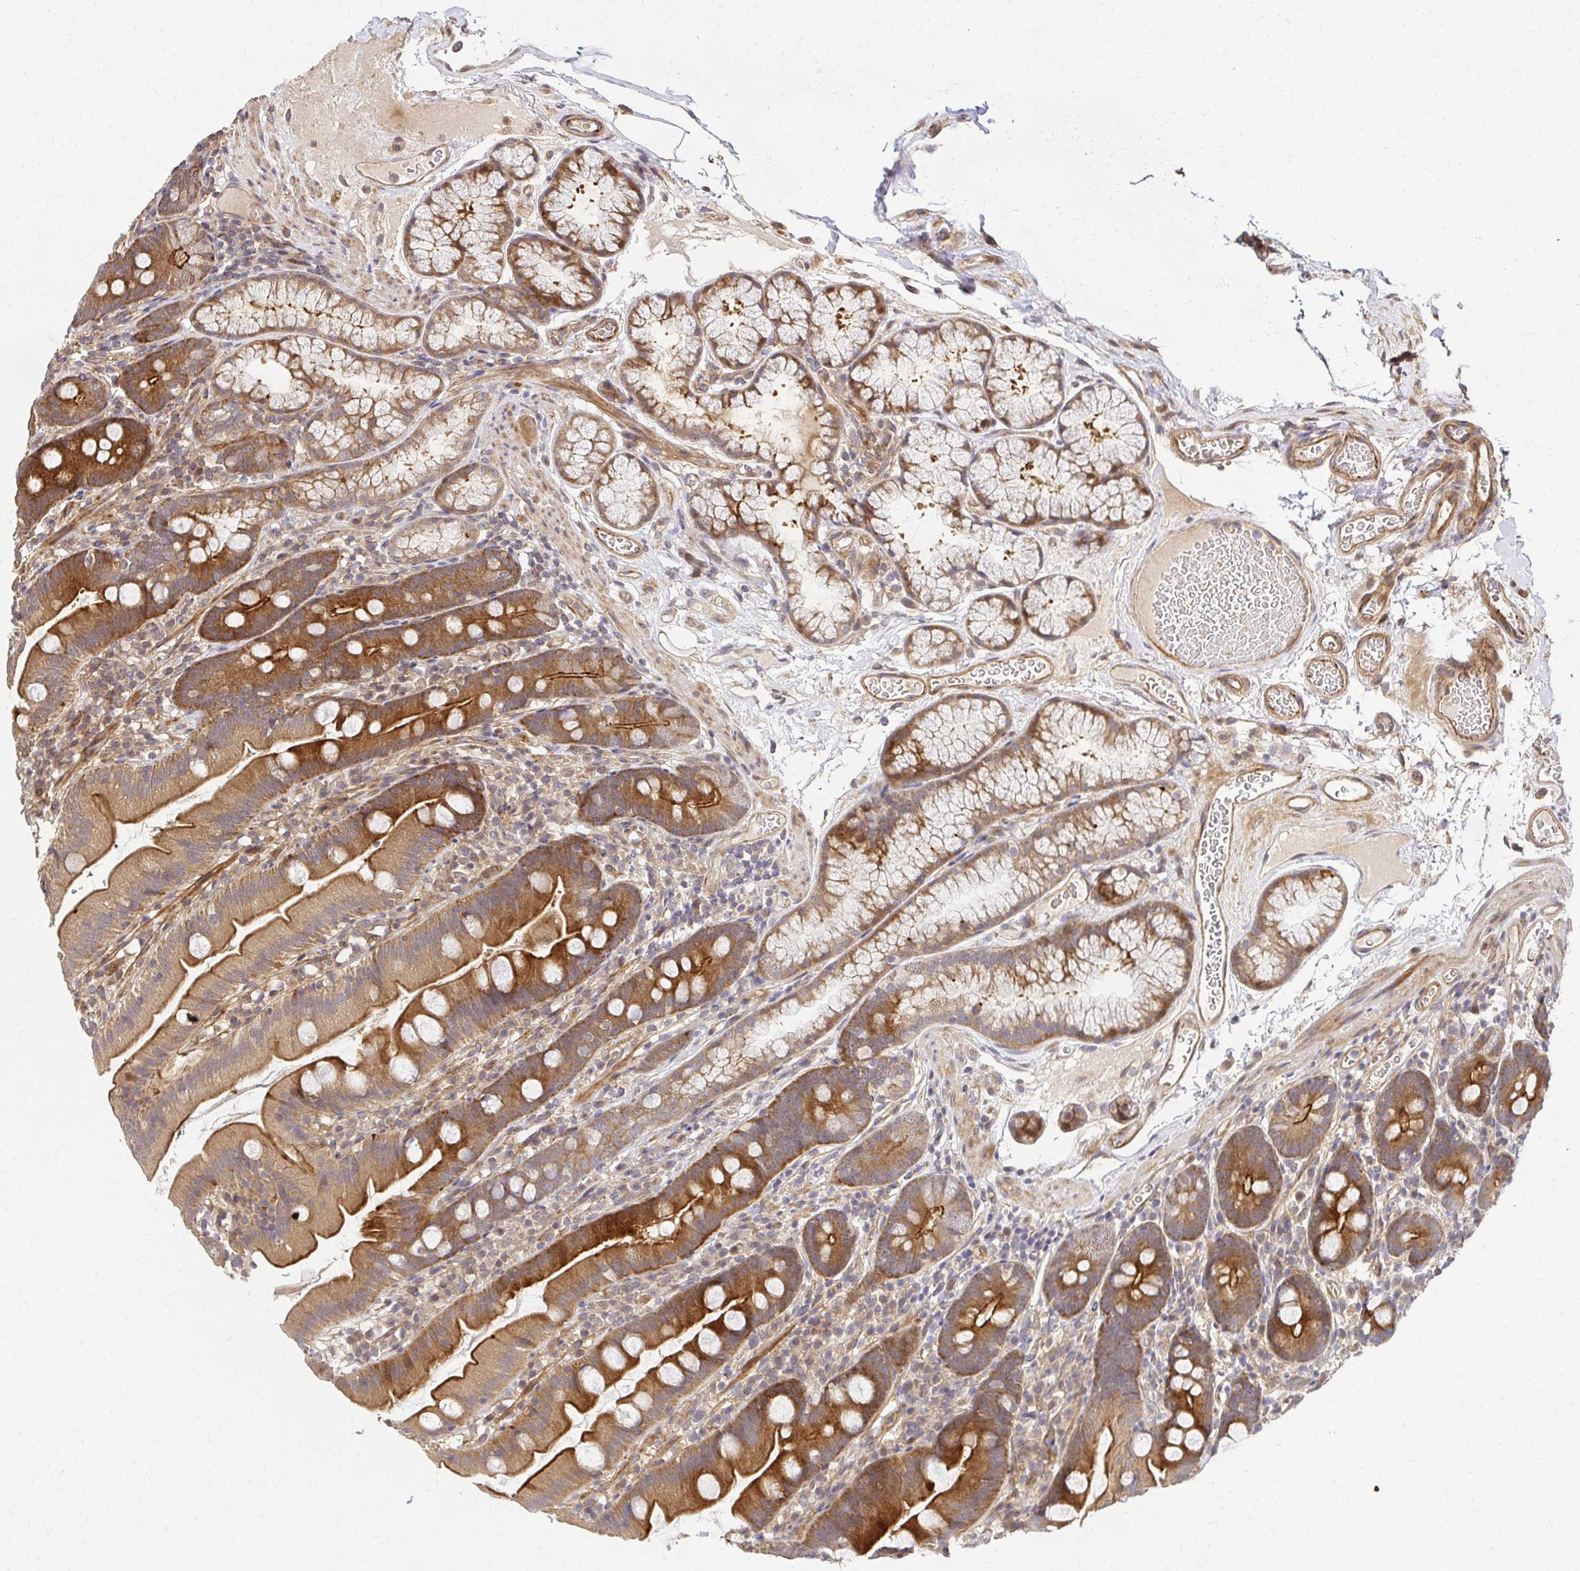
{"staining": {"intensity": "moderate", "quantity": ">75%", "location": "cytoplasmic/membranous"}, "tissue": "duodenum", "cell_type": "Glandular cells", "image_type": "normal", "snomed": [{"axis": "morphology", "description": "Normal tissue, NOS"}, {"axis": "topography", "description": "Duodenum"}], "caption": "This is a photomicrograph of immunohistochemistry (IHC) staining of benign duodenum, which shows moderate expression in the cytoplasmic/membranous of glandular cells.", "gene": "PSMA4", "patient": {"sex": "female", "age": 67}}